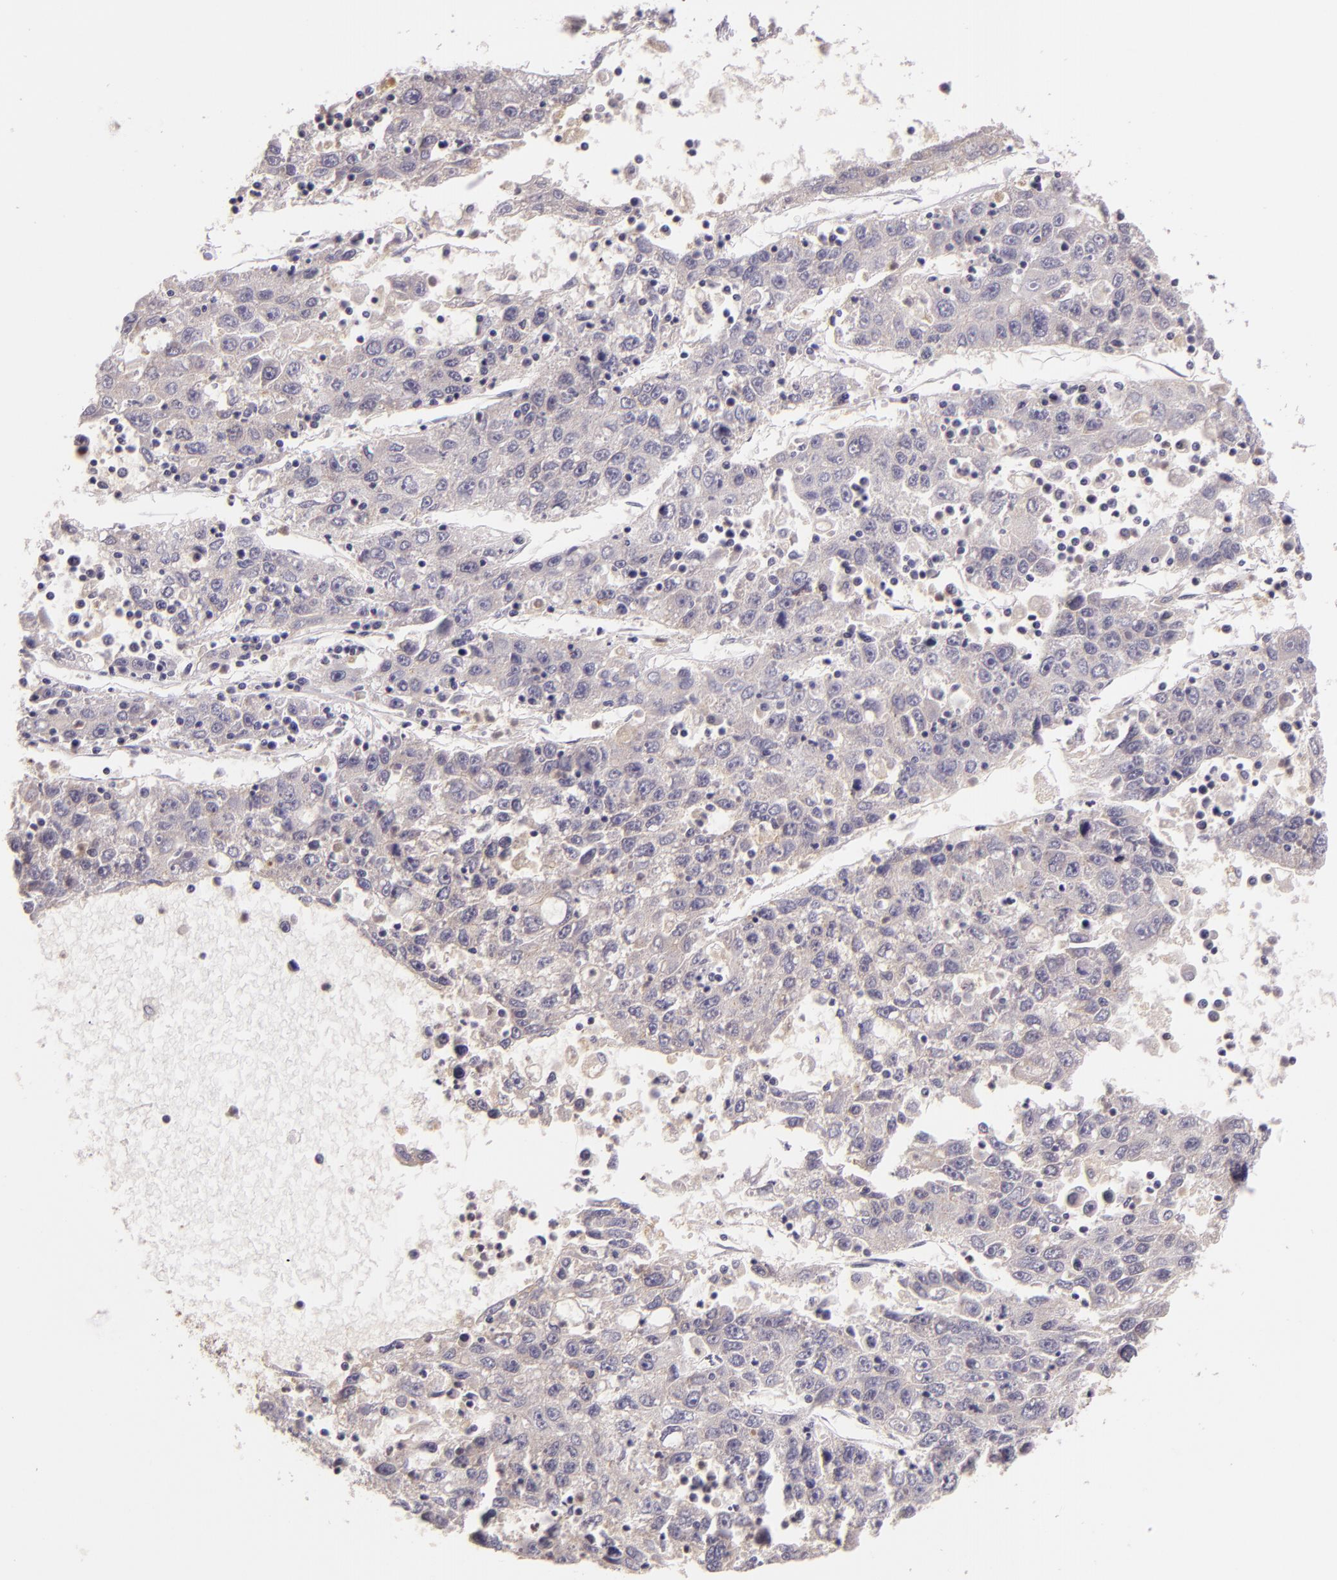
{"staining": {"intensity": "negative", "quantity": "none", "location": "none"}, "tissue": "liver cancer", "cell_type": "Tumor cells", "image_type": "cancer", "snomed": [{"axis": "morphology", "description": "Carcinoma, Hepatocellular, NOS"}, {"axis": "topography", "description": "Liver"}], "caption": "Tumor cells are negative for brown protein staining in liver cancer. (Brightfield microscopy of DAB (3,3'-diaminobenzidine) IHC at high magnification).", "gene": "ARMH4", "patient": {"sex": "male", "age": 49}}